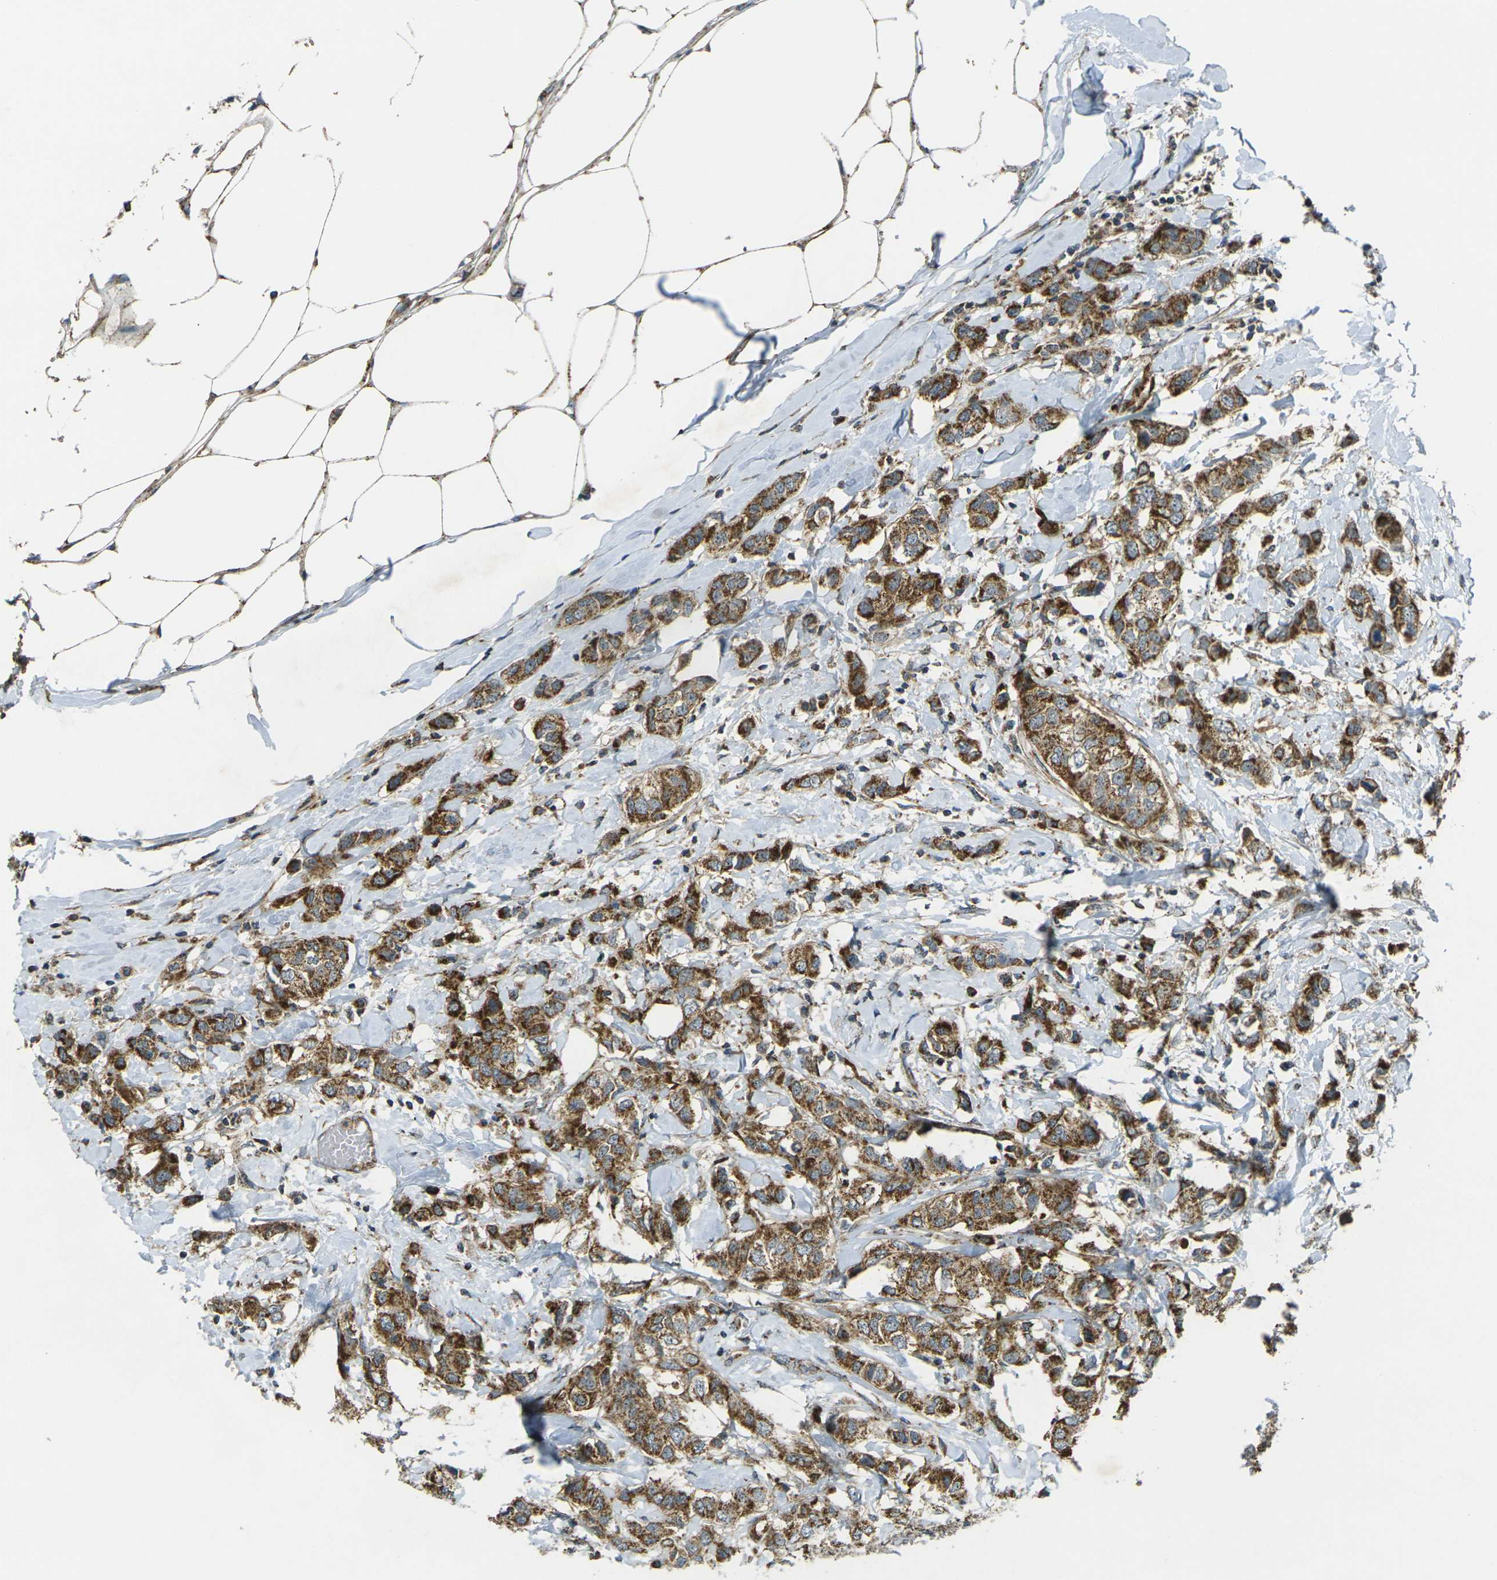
{"staining": {"intensity": "strong", "quantity": ">75%", "location": "cytoplasmic/membranous"}, "tissue": "breast cancer", "cell_type": "Tumor cells", "image_type": "cancer", "snomed": [{"axis": "morphology", "description": "Duct carcinoma"}, {"axis": "topography", "description": "Breast"}], "caption": "A histopathology image of infiltrating ductal carcinoma (breast) stained for a protein reveals strong cytoplasmic/membranous brown staining in tumor cells. Nuclei are stained in blue.", "gene": "IGF1R", "patient": {"sex": "female", "age": 50}}